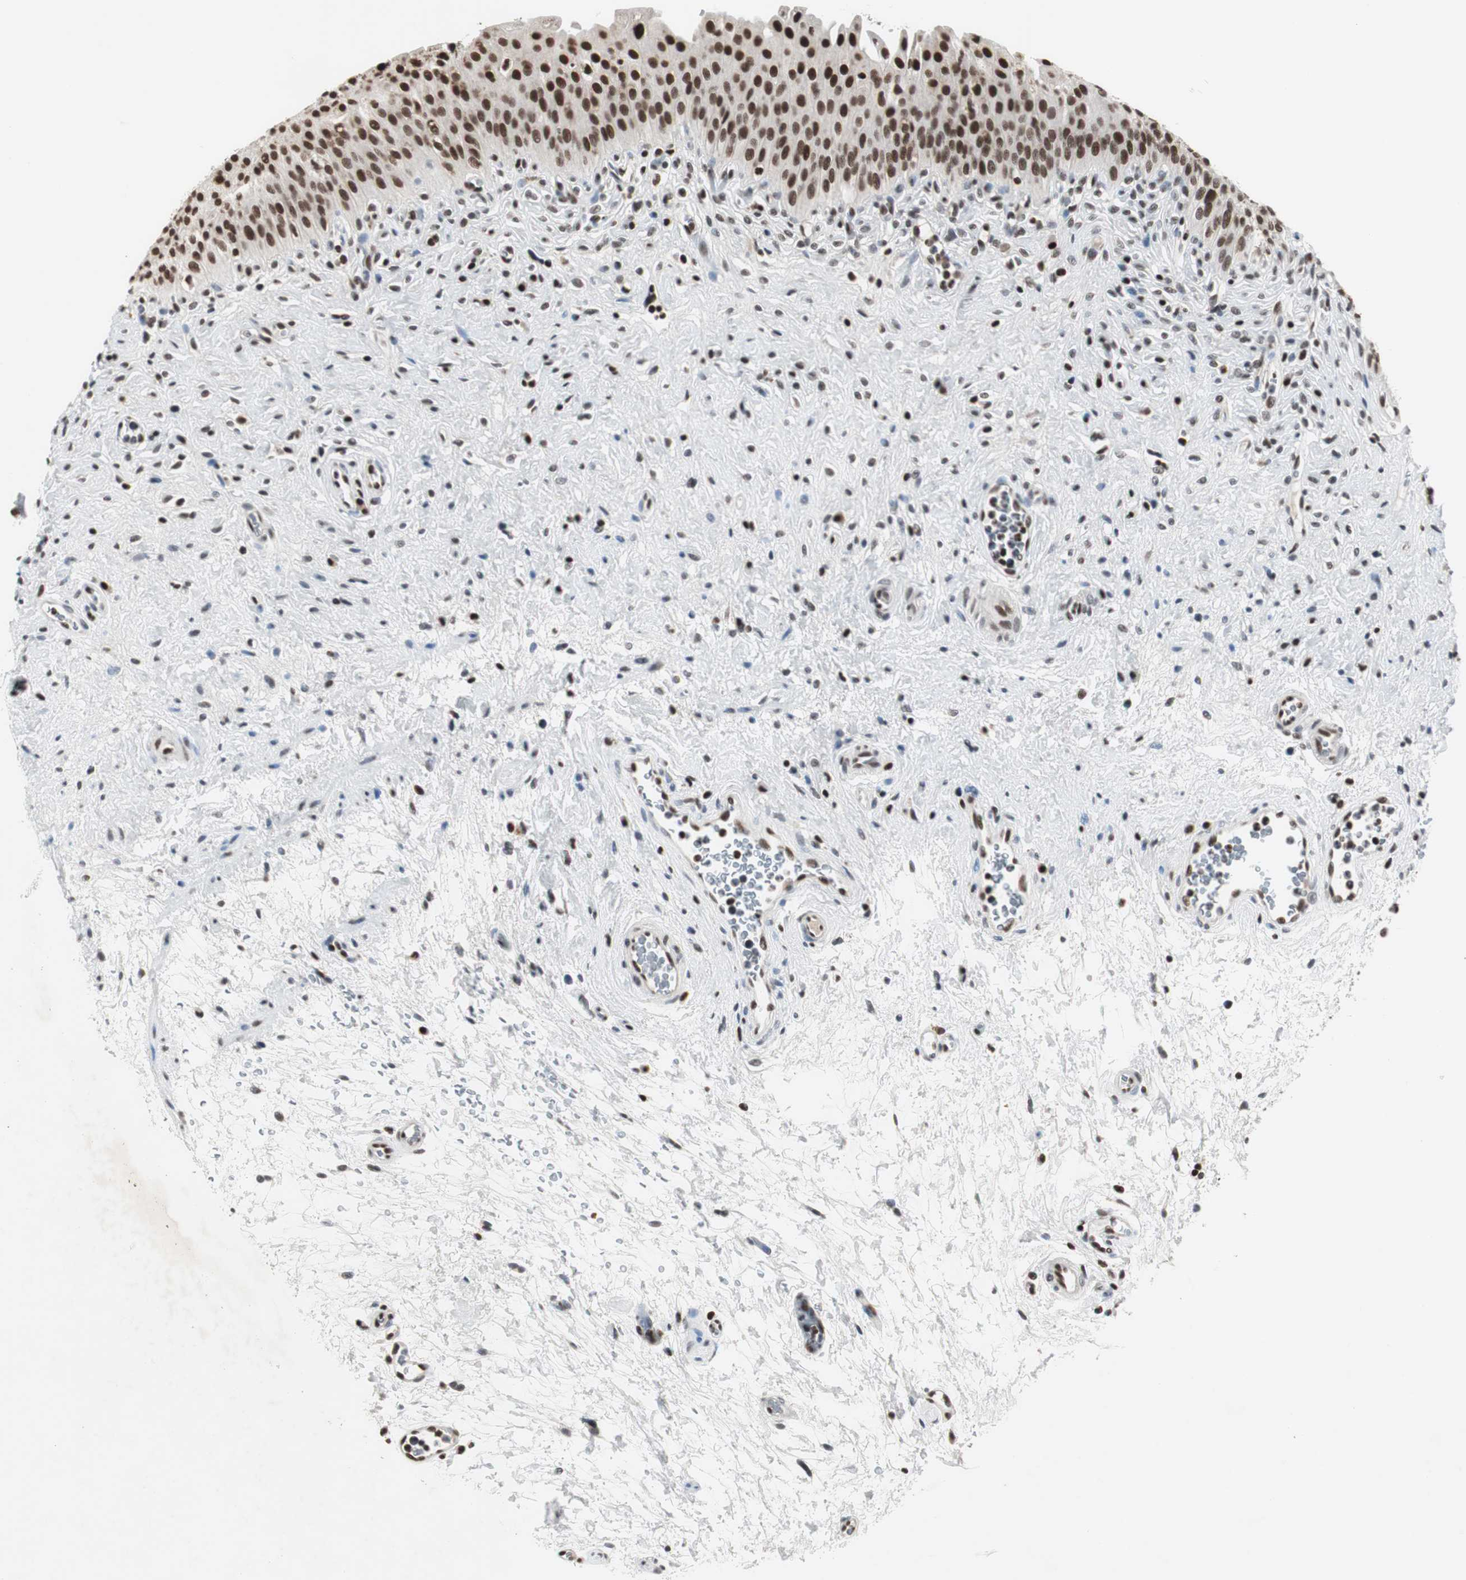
{"staining": {"intensity": "strong", "quantity": ">75%", "location": "nuclear"}, "tissue": "urinary bladder", "cell_type": "Urothelial cells", "image_type": "normal", "snomed": [{"axis": "morphology", "description": "Normal tissue, NOS"}, {"axis": "morphology", "description": "Urothelial carcinoma, High grade"}, {"axis": "topography", "description": "Urinary bladder"}], "caption": "Urinary bladder stained with a brown dye demonstrates strong nuclear positive expression in approximately >75% of urothelial cells.", "gene": "RAD9A", "patient": {"sex": "male", "age": 46}}